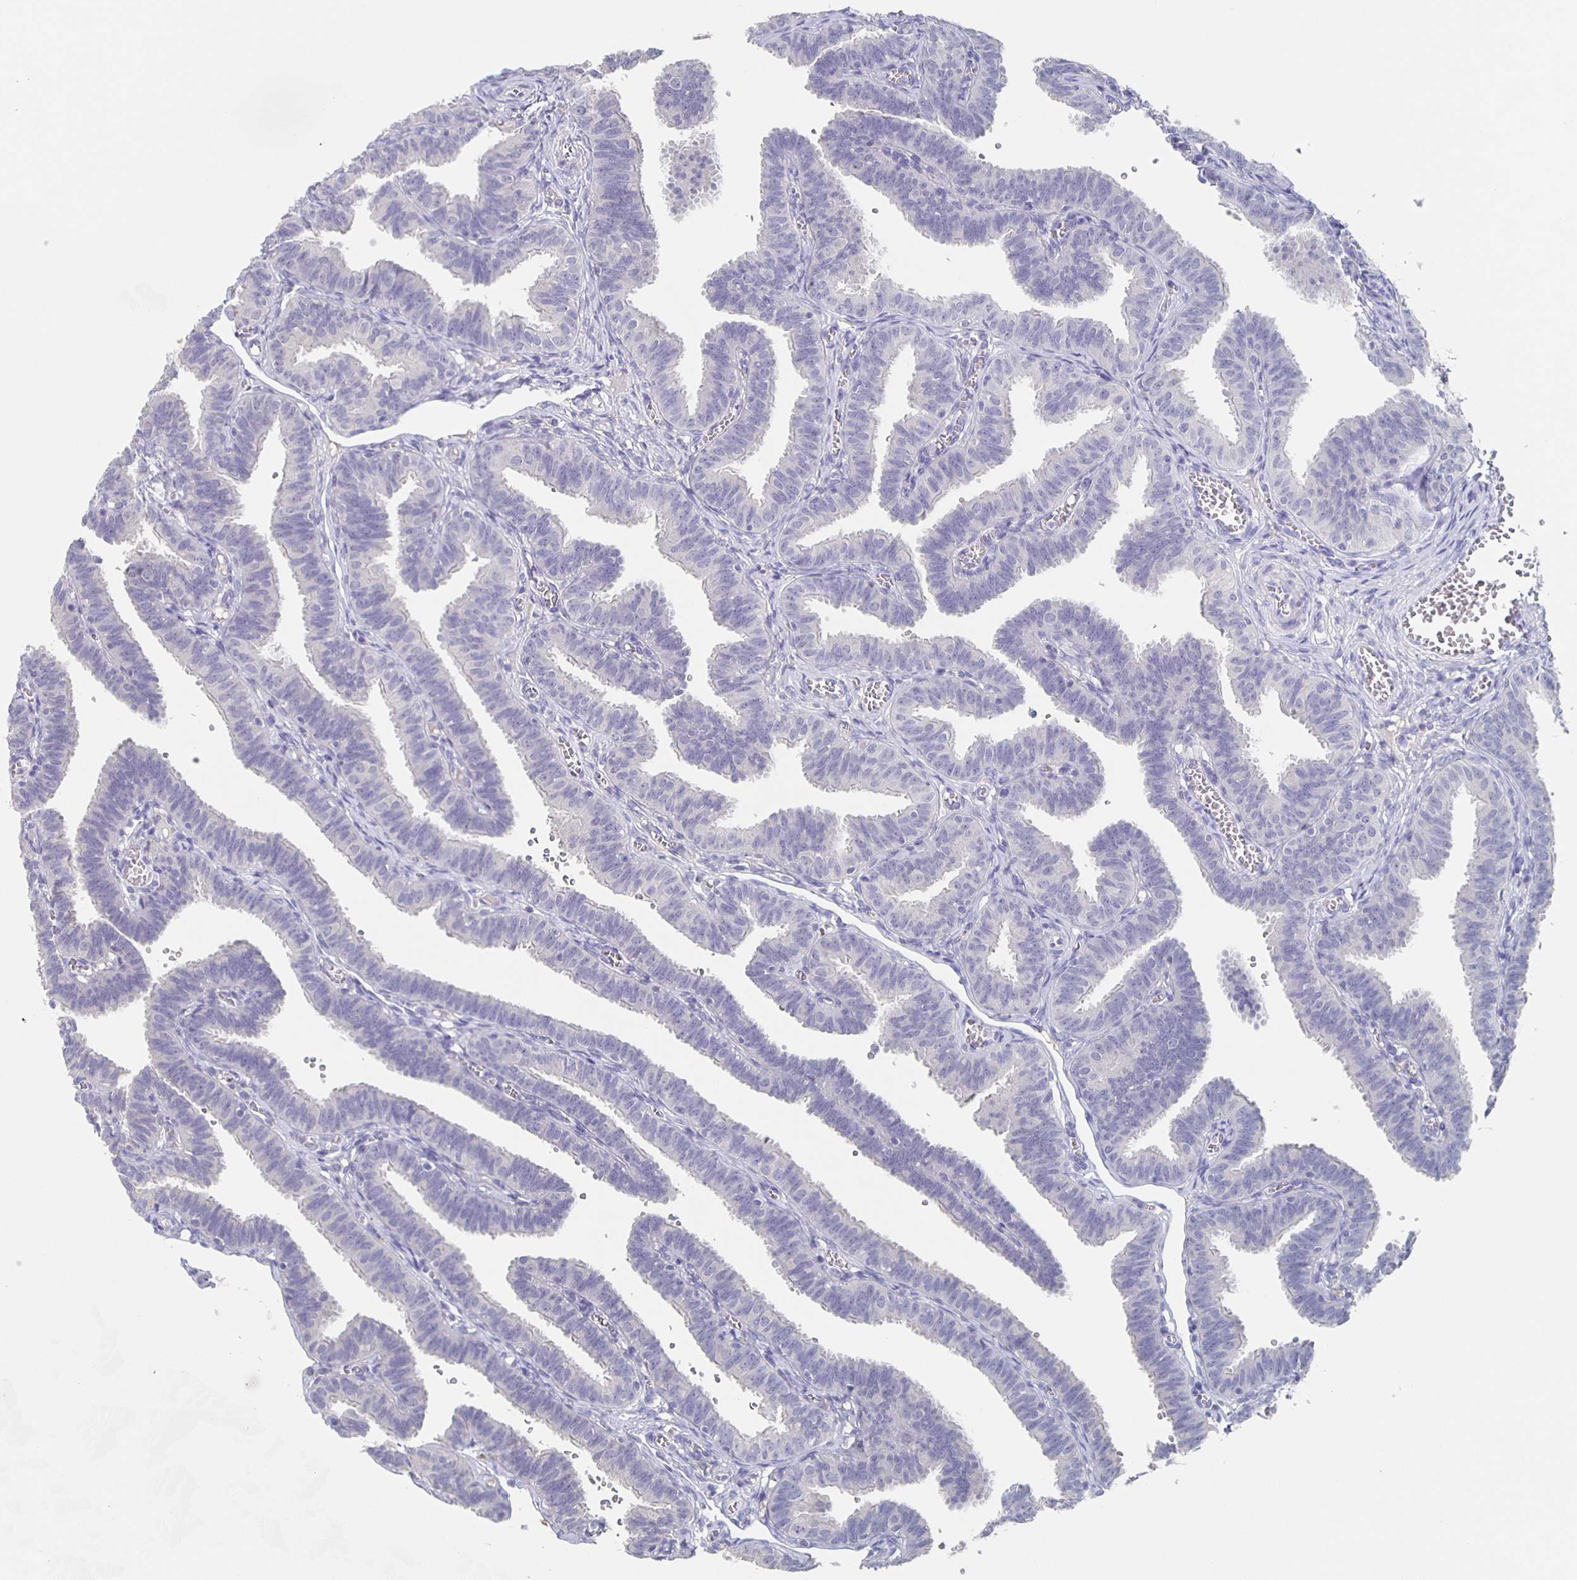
{"staining": {"intensity": "negative", "quantity": "none", "location": "none"}, "tissue": "fallopian tube", "cell_type": "Glandular cells", "image_type": "normal", "snomed": [{"axis": "morphology", "description": "Normal tissue, NOS"}, {"axis": "topography", "description": "Fallopian tube"}], "caption": "The micrograph shows no significant staining in glandular cells of fallopian tube. (Immunohistochemistry (ihc), brightfield microscopy, high magnification).", "gene": "CACNA2D2", "patient": {"sex": "female", "age": 25}}